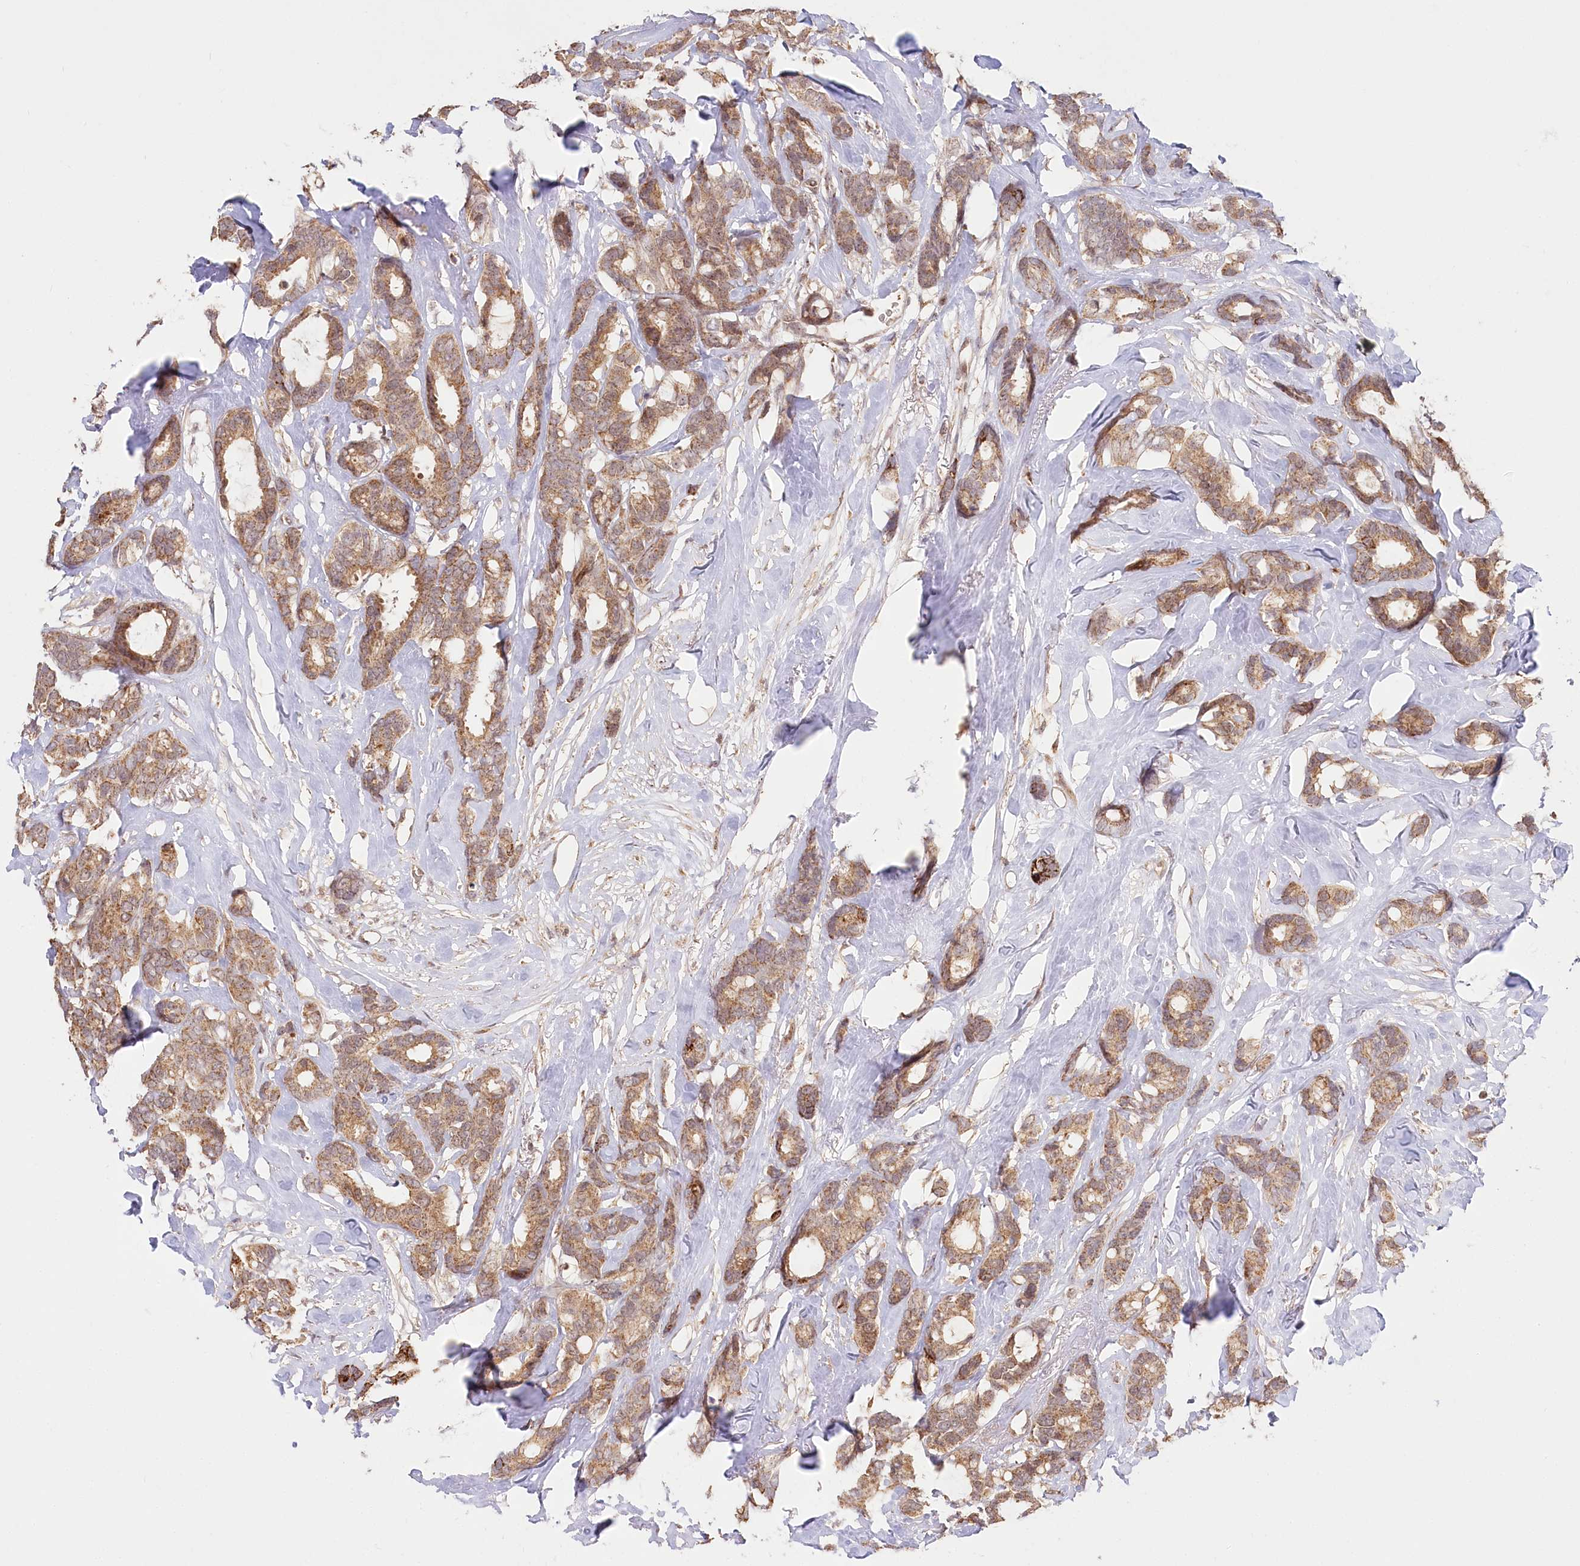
{"staining": {"intensity": "moderate", "quantity": ">75%", "location": "cytoplasmic/membranous"}, "tissue": "breast cancer", "cell_type": "Tumor cells", "image_type": "cancer", "snomed": [{"axis": "morphology", "description": "Duct carcinoma"}, {"axis": "topography", "description": "Breast"}], "caption": "The image reveals immunohistochemical staining of invasive ductal carcinoma (breast). There is moderate cytoplasmic/membranous staining is identified in approximately >75% of tumor cells.", "gene": "RTN4IP1", "patient": {"sex": "female", "age": 87}}